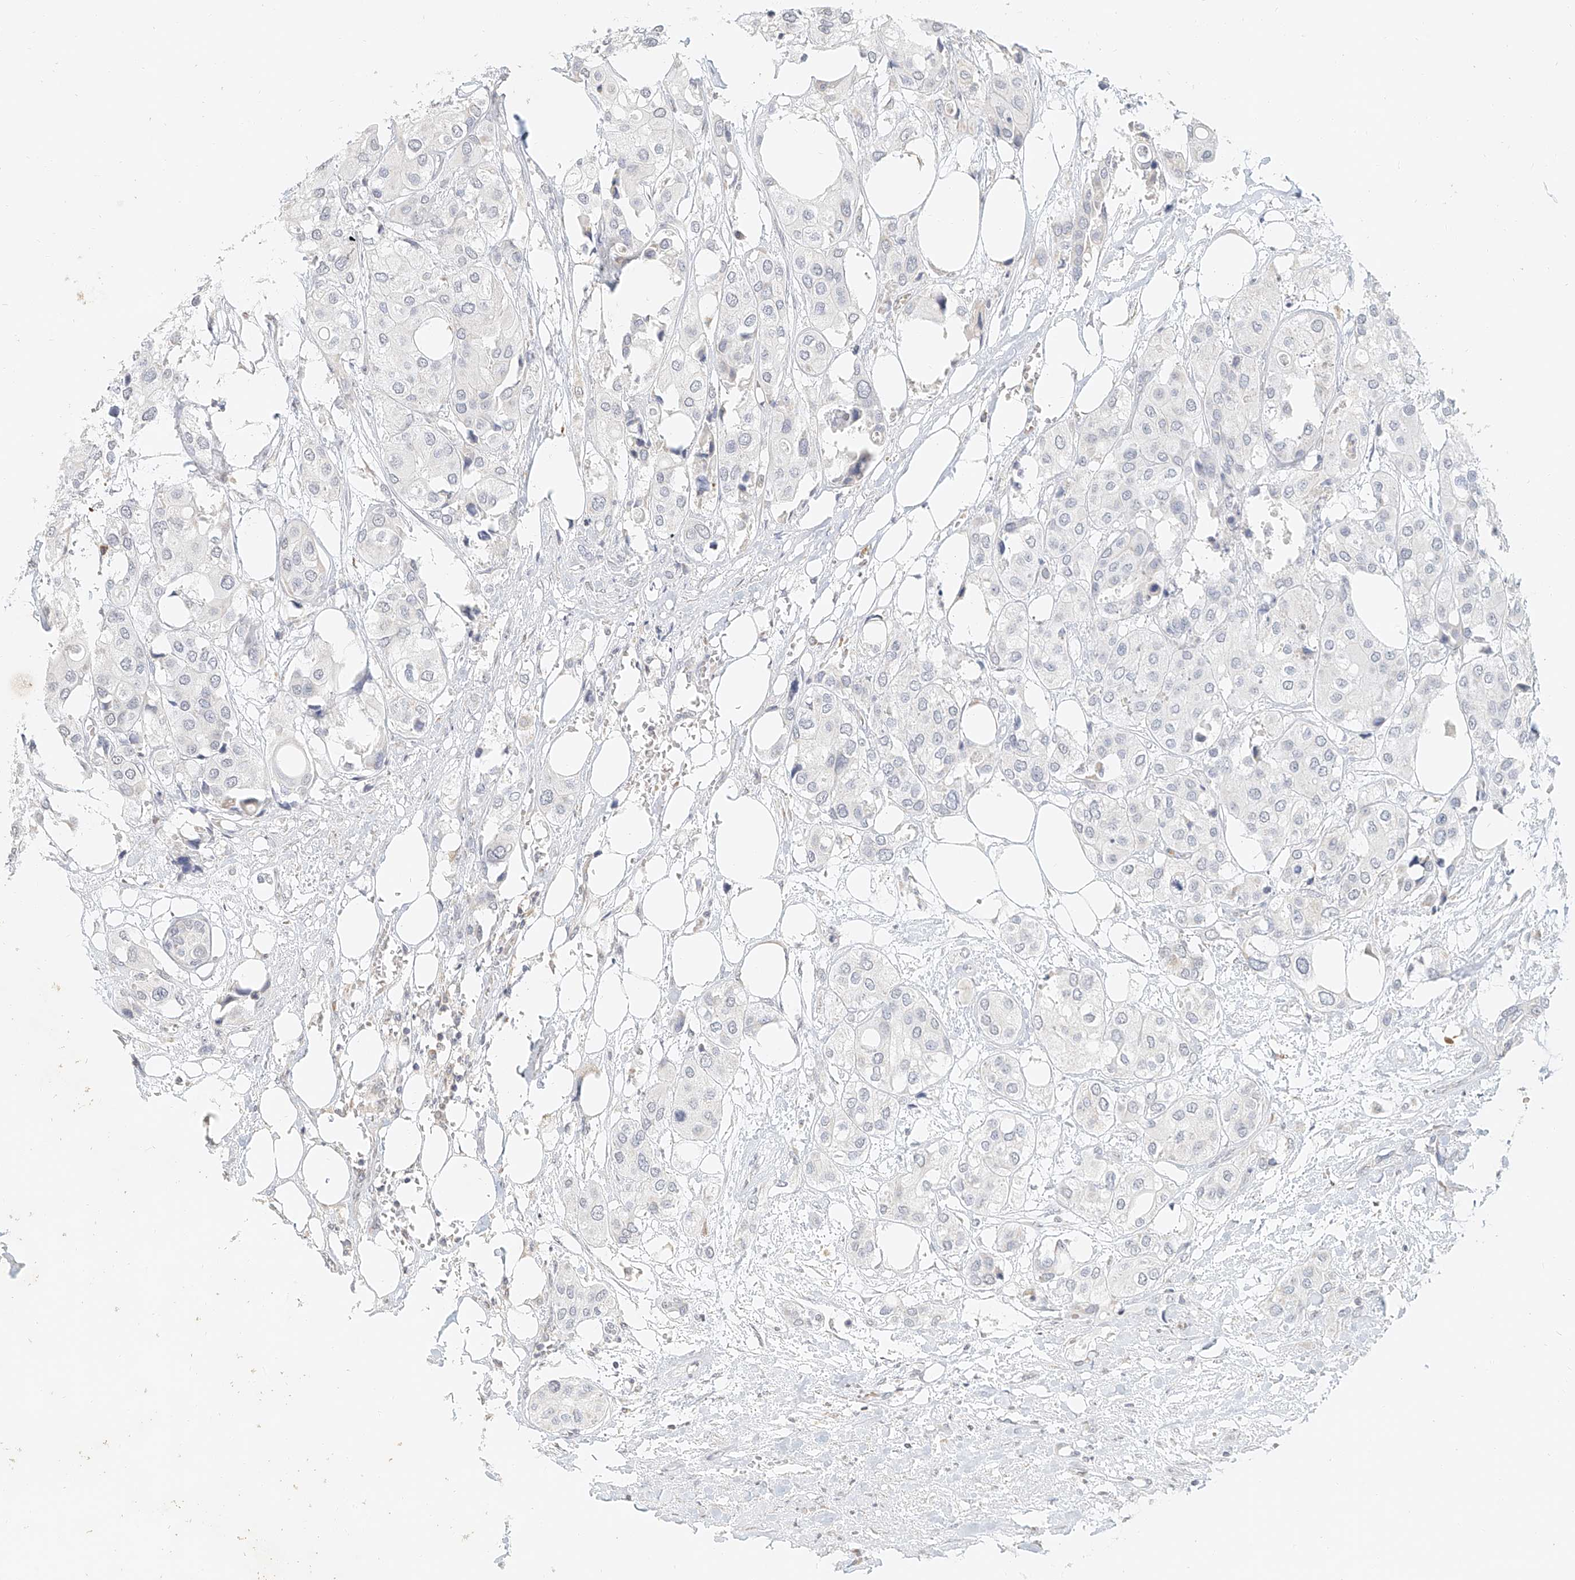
{"staining": {"intensity": "negative", "quantity": "none", "location": "none"}, "tissue": "urothelial cancer", "cell_type": "Tumor cells", "image_type": "cancer", "snomed": [{"axis": "morphology", "description": "Urothelial carcinoma, High grade"}, {"axis": "topography", "description": "Urinary bladder"}], "caption": "An immunohistochemistry (IHC) photomicrograph of high-grade urothelial carcinoma is shown. There is no staining in tumor cells of high-grade urothelial carcinoma.", "gene": "CXorf58", "patient": {"sex": "male", "age": 64}}